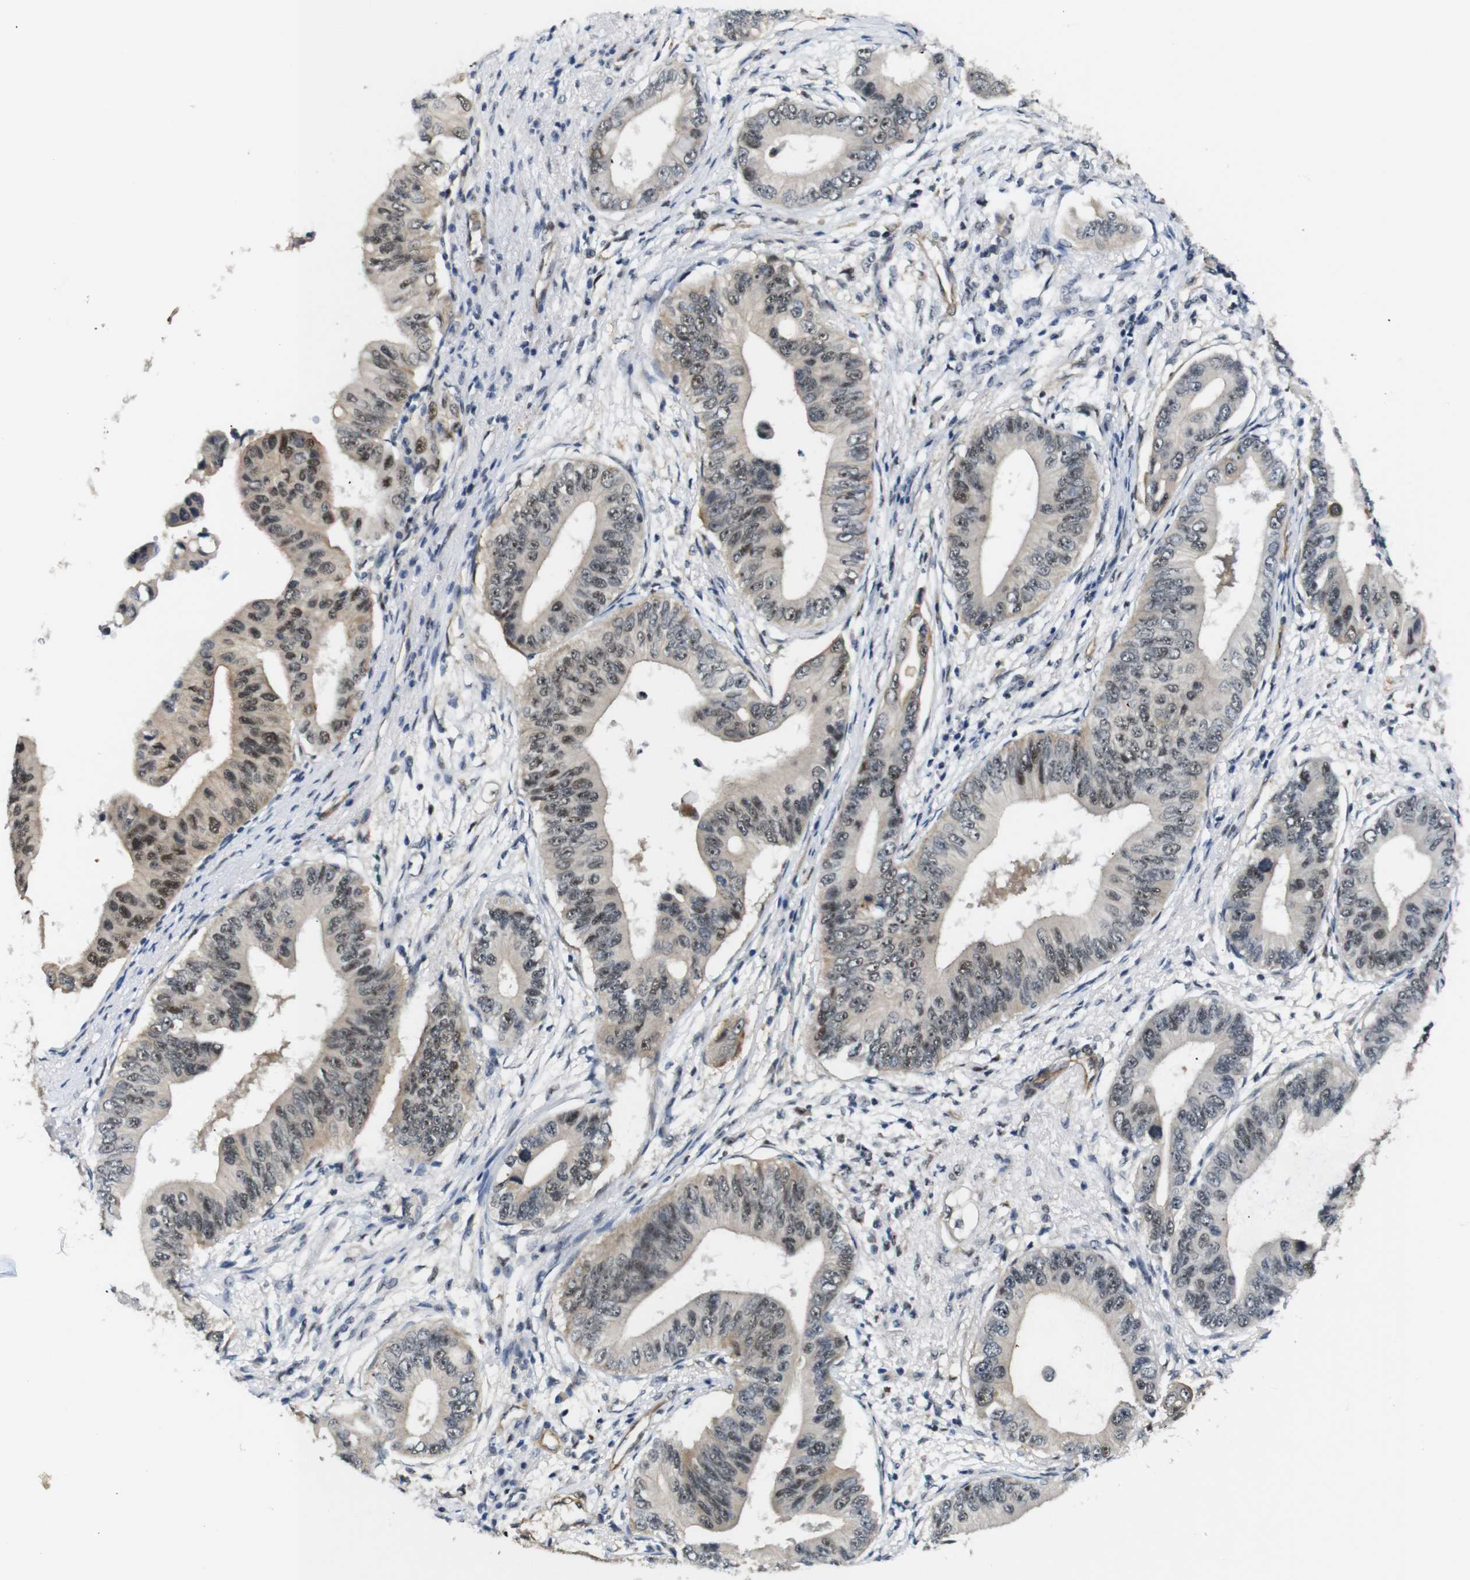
{"staining": {"intensity": "moderate", "quantity": ">75%", "location": "cytoplasmic/membranous,nuclear"}, "tissue": "pancreatic cancer", "cell_type": "Tumor cells", "image_type": "cancer", "snomed": [{"axis": "morphology", "description": "Adenocarcinoma, NOS"}, {"axis": "topography", "description": "Pancreas"}], "caption": "Immunohistochemistry (IHC) image of pancreatic cancer (adenocarcinoma) stained for a protein (brown), which exhibits medium levels of moderate cytoplasmic/membranous and nuclear positivity in approximately >75% of tumor cells.", "gene": "PARN", "patient": {"sex": "male", "age": 77}}